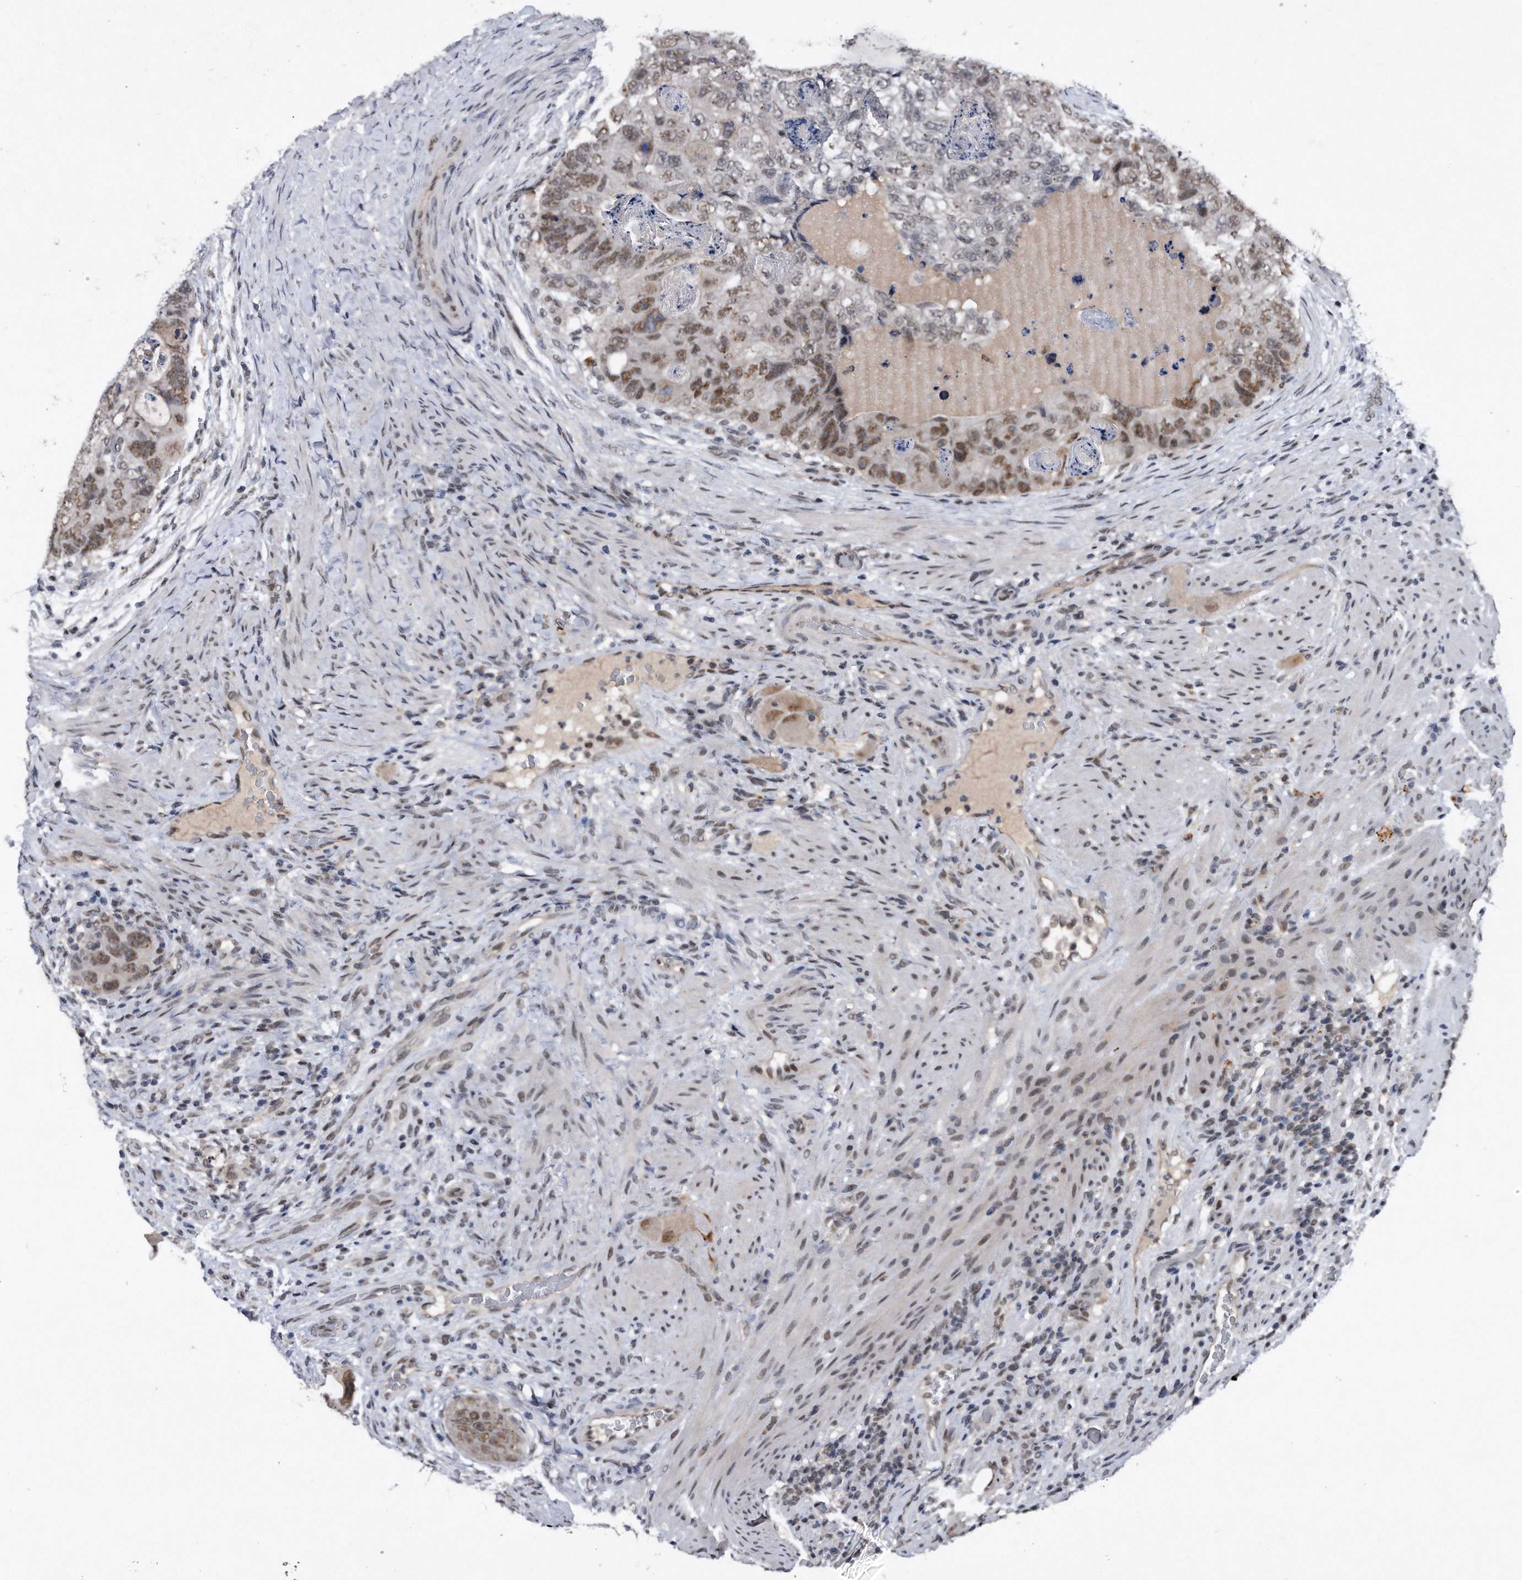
{"staining": {"intensity": "moderate", "quantity": "25%-75%", "location": "nuclear"}, "tissue": "colorectal cancer", "cell_type": "Tumor cells", "image_type": "cancer", "snomed": [{"axis": "morphology", "description": "Adenocarcinoma, NOS"}, {"axis": "topography", "description": "Rectum"}], "caption": "IHC (DAB (3,3'-diaminobenzidine)) staining of human colorectal cancer (adenocarcinoma) displays moderate nuclear protein expression in about 25%-75% of tumor cells.", "gene": "VIRMA", "patient": {"sex": "male", "age": 59}}